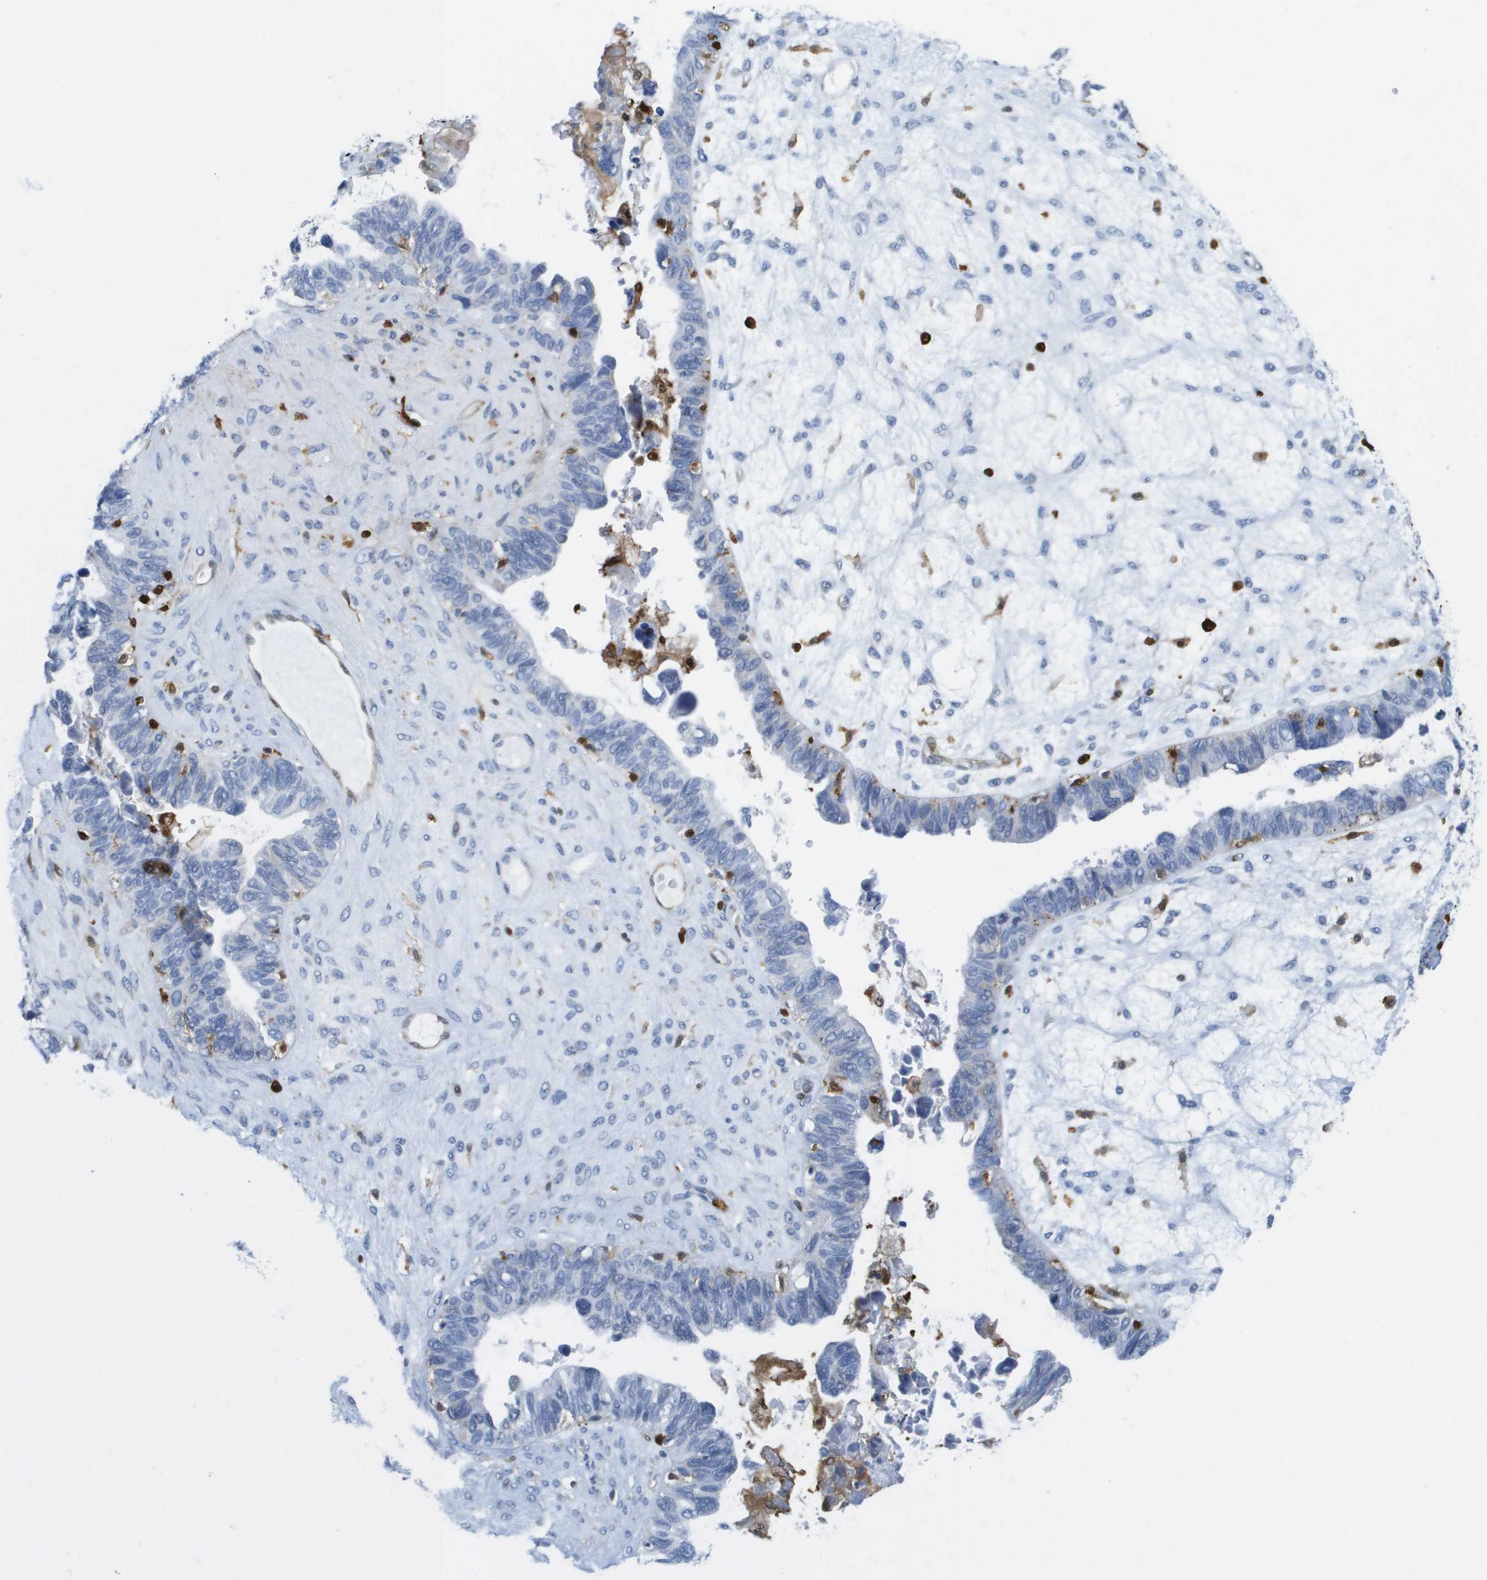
{"staining": {"intensity": "negative", "quantity": "none", "location": "none"}, "tissue": "ovarian cancer", "cell_type": "Tumor cells", "image_type": "cancer", "snomed": [{"axis": "morphology", "description": "Cystadenocarcinoma, serous, NOS"}, {"axis": "topography", "description": "Ovary"}], "caption": "High magnification brightfield microscopy of serous cystadenocarcinoma (ovarian) stained with DAB (brown) and counterstained with hematoxylin (blue): tumor cells show no significant staining.", "gene": "DOCK5", "patient": {"sex": "female", "age": 79}}